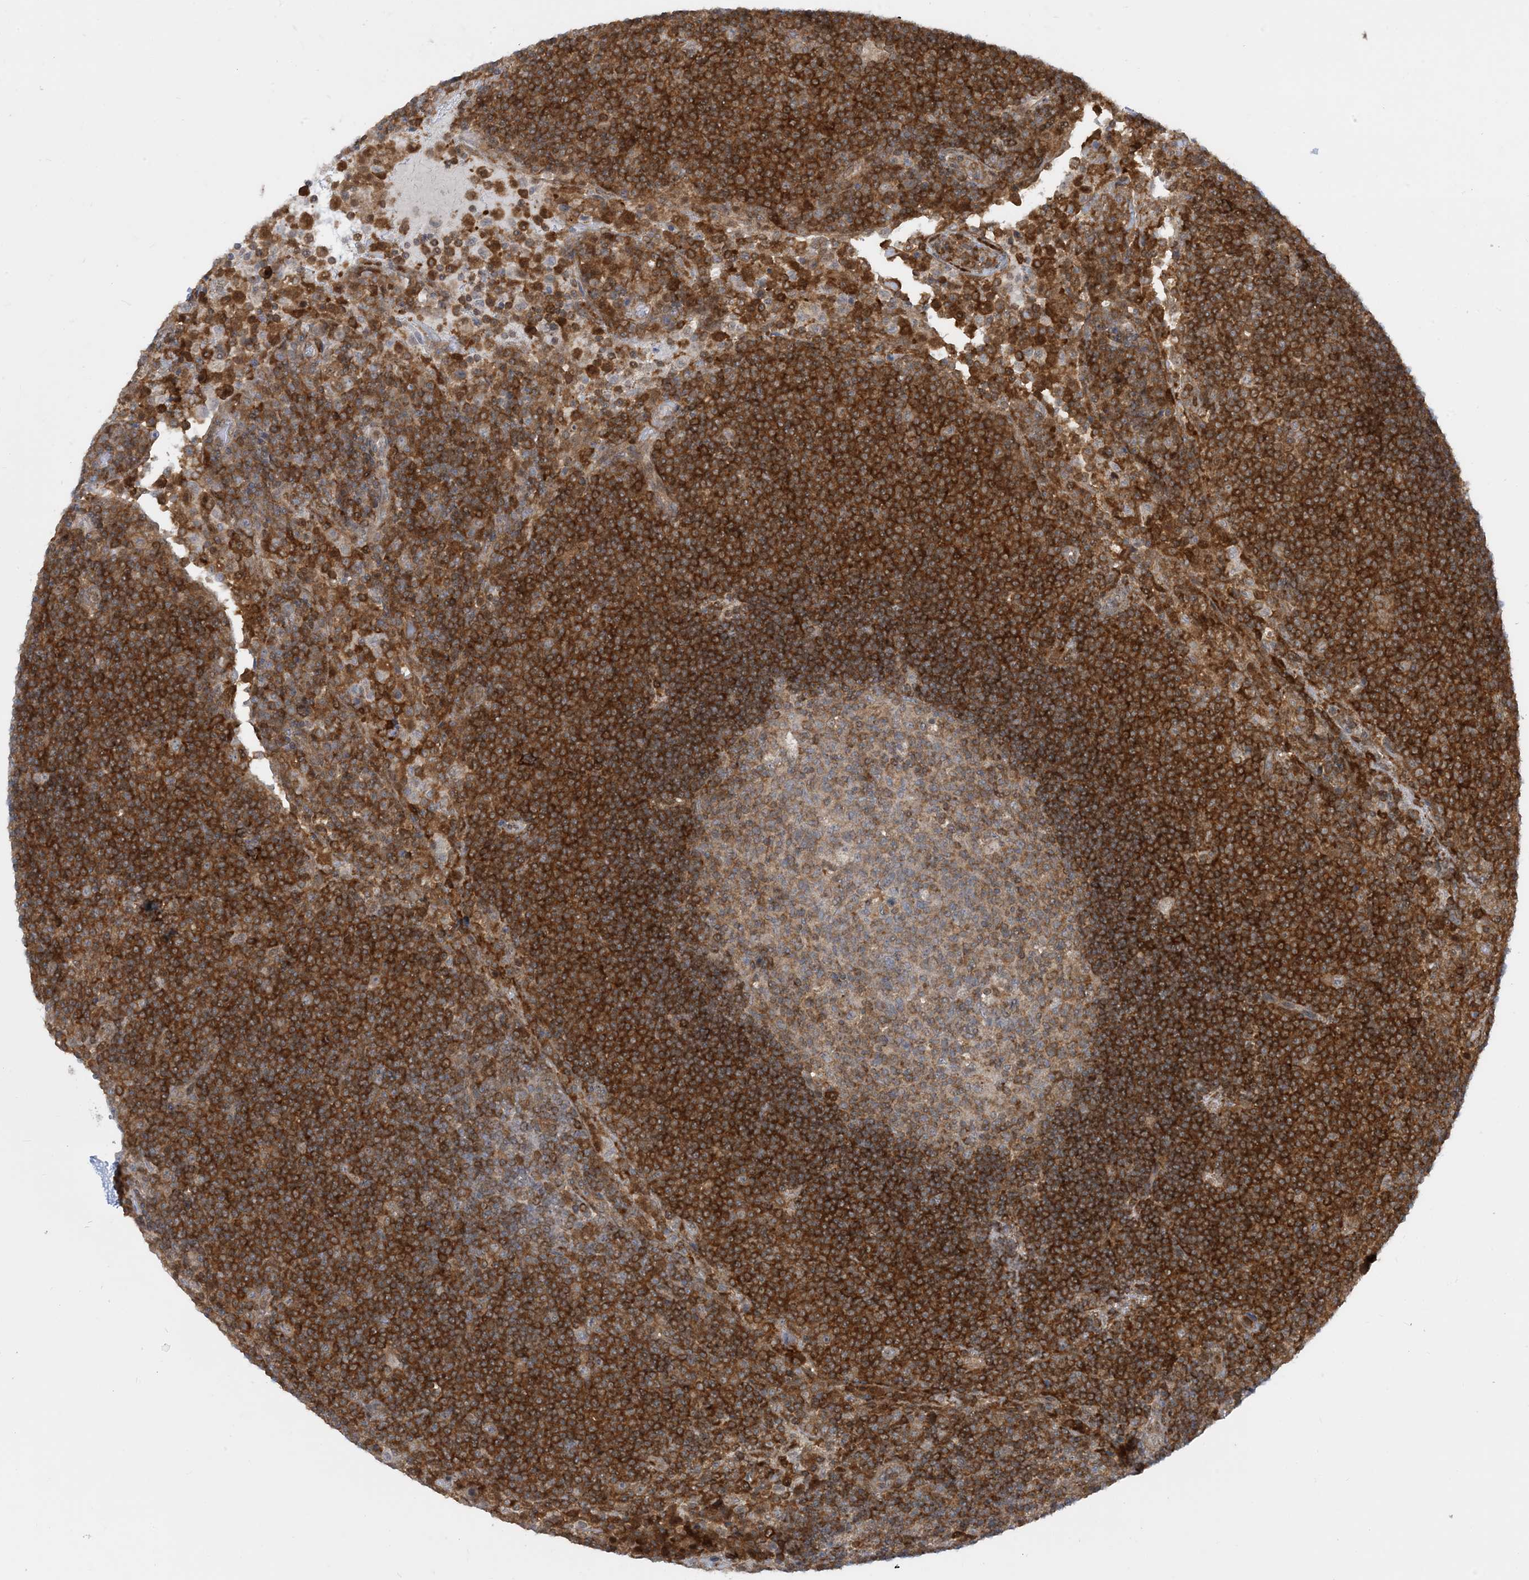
{"staining": {"intensity": "moderate", "quantity": "25%-75%", "location": "cytoplasmic/membranous"}, "tissue": "lymph node", "cell_type": "Germinal center cells", "image_type": "normal", "snomed": [{"axis": "morphology", "description": "Normal tissue, NOS"}, {"axis": "topography", "description": "Lymph node"}], "caption": "Immunohistochemical staining of normal human lymph node exhibits moderate cytoplasmic/membranous protein expression in about 25%-75% of germinal center cells.", "gene": "CASP4", "patient": {"sex": "female", "age": 53}}